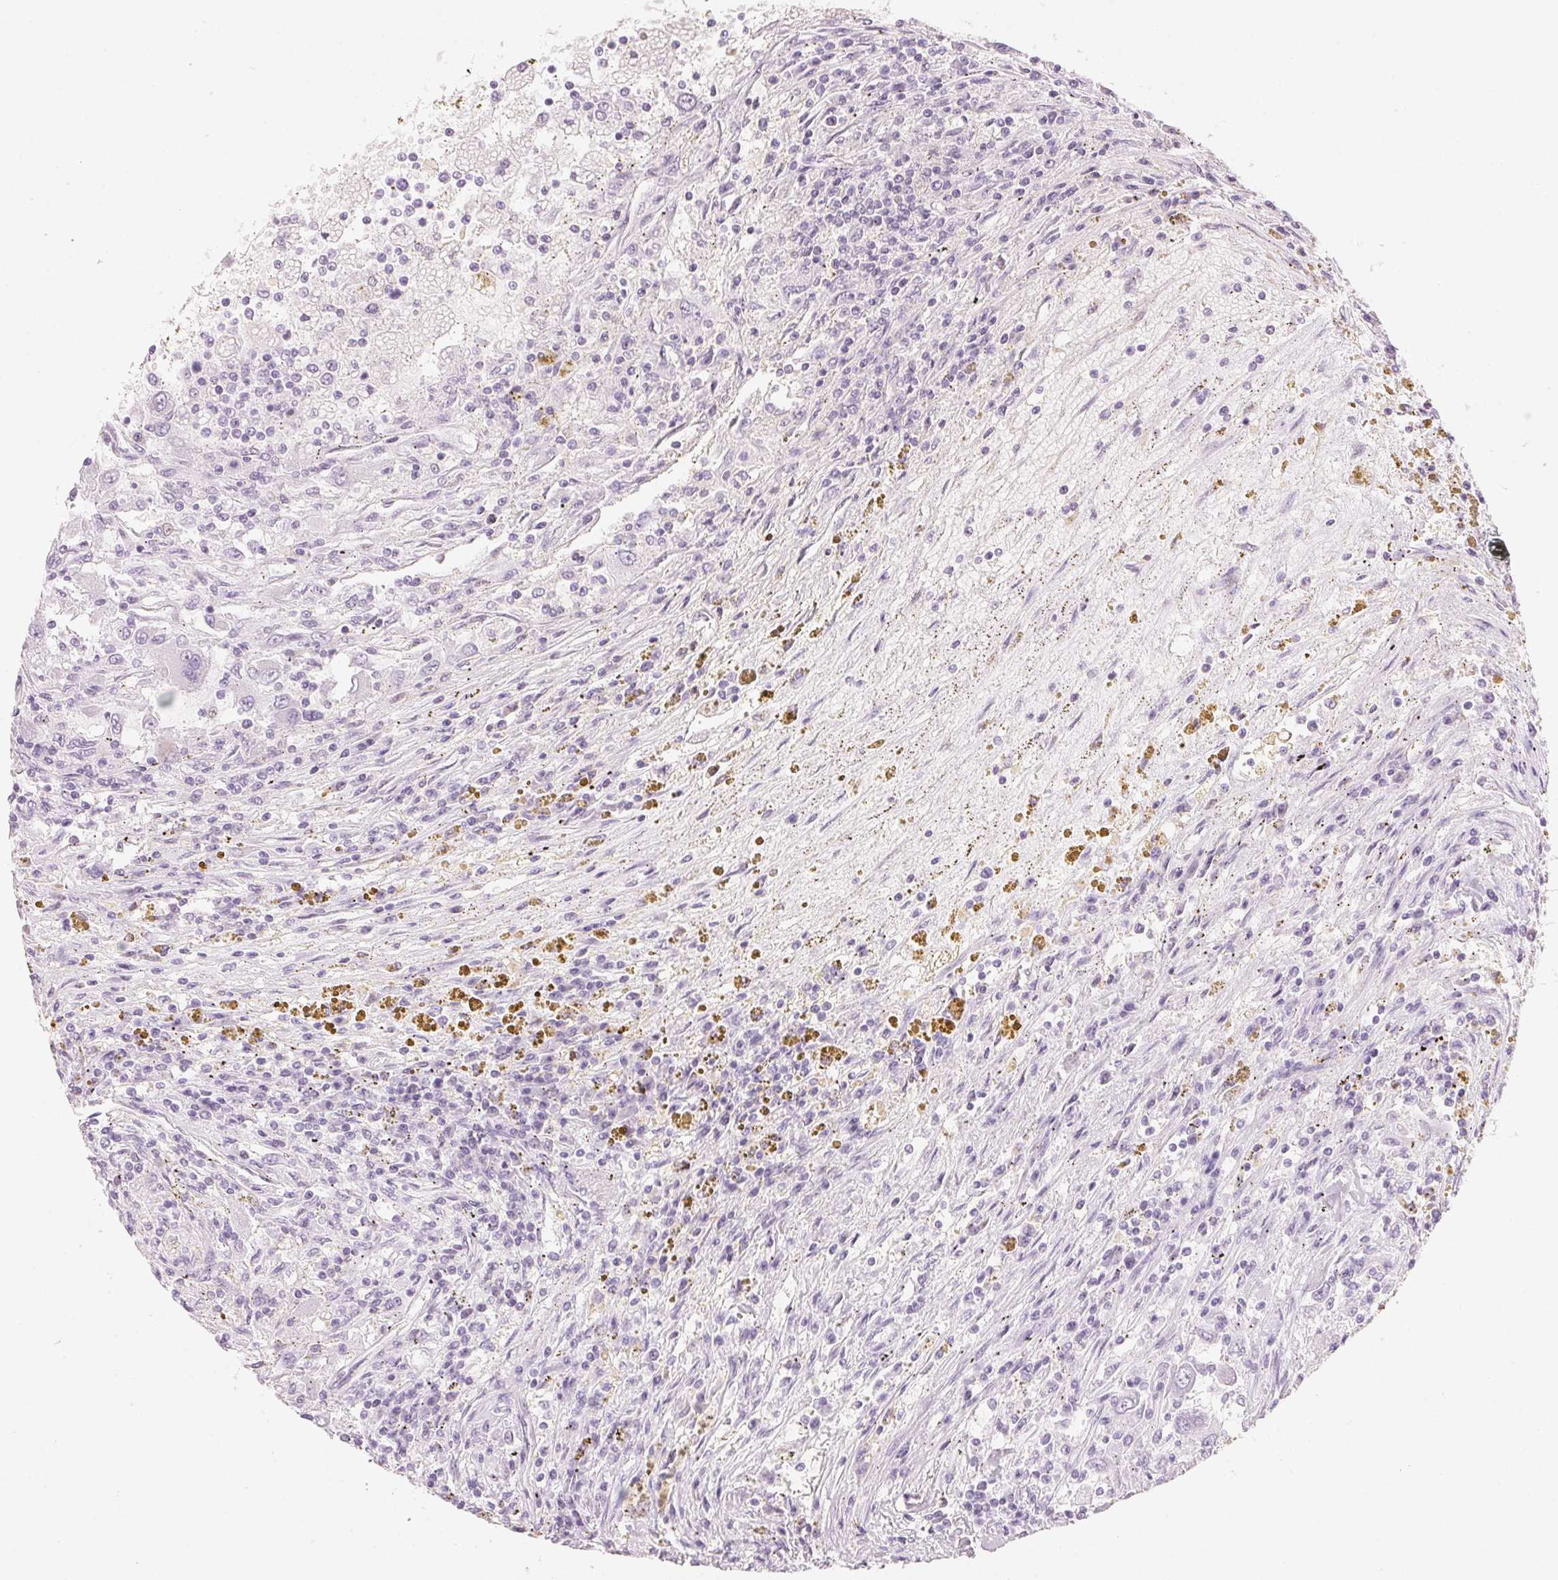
{"staining": {"intensity": "negative", "quantity": "none", "location": "none"}, "tissue": "renal cancer", "cell_type": "Tumor cells", "image_type": "cancer", "snomed": [{"axis": "morphology", "description": "Adenocarcinoma, NOS"}, {"axis": "topography", "description": "Kidney"}], "caption": "The histopathology image reveals no significant expression in tumor cells of renal cancer (adenocarcinoma).", "gene": "HOXB13", "patient": {"sex": "female", "age": 67}}